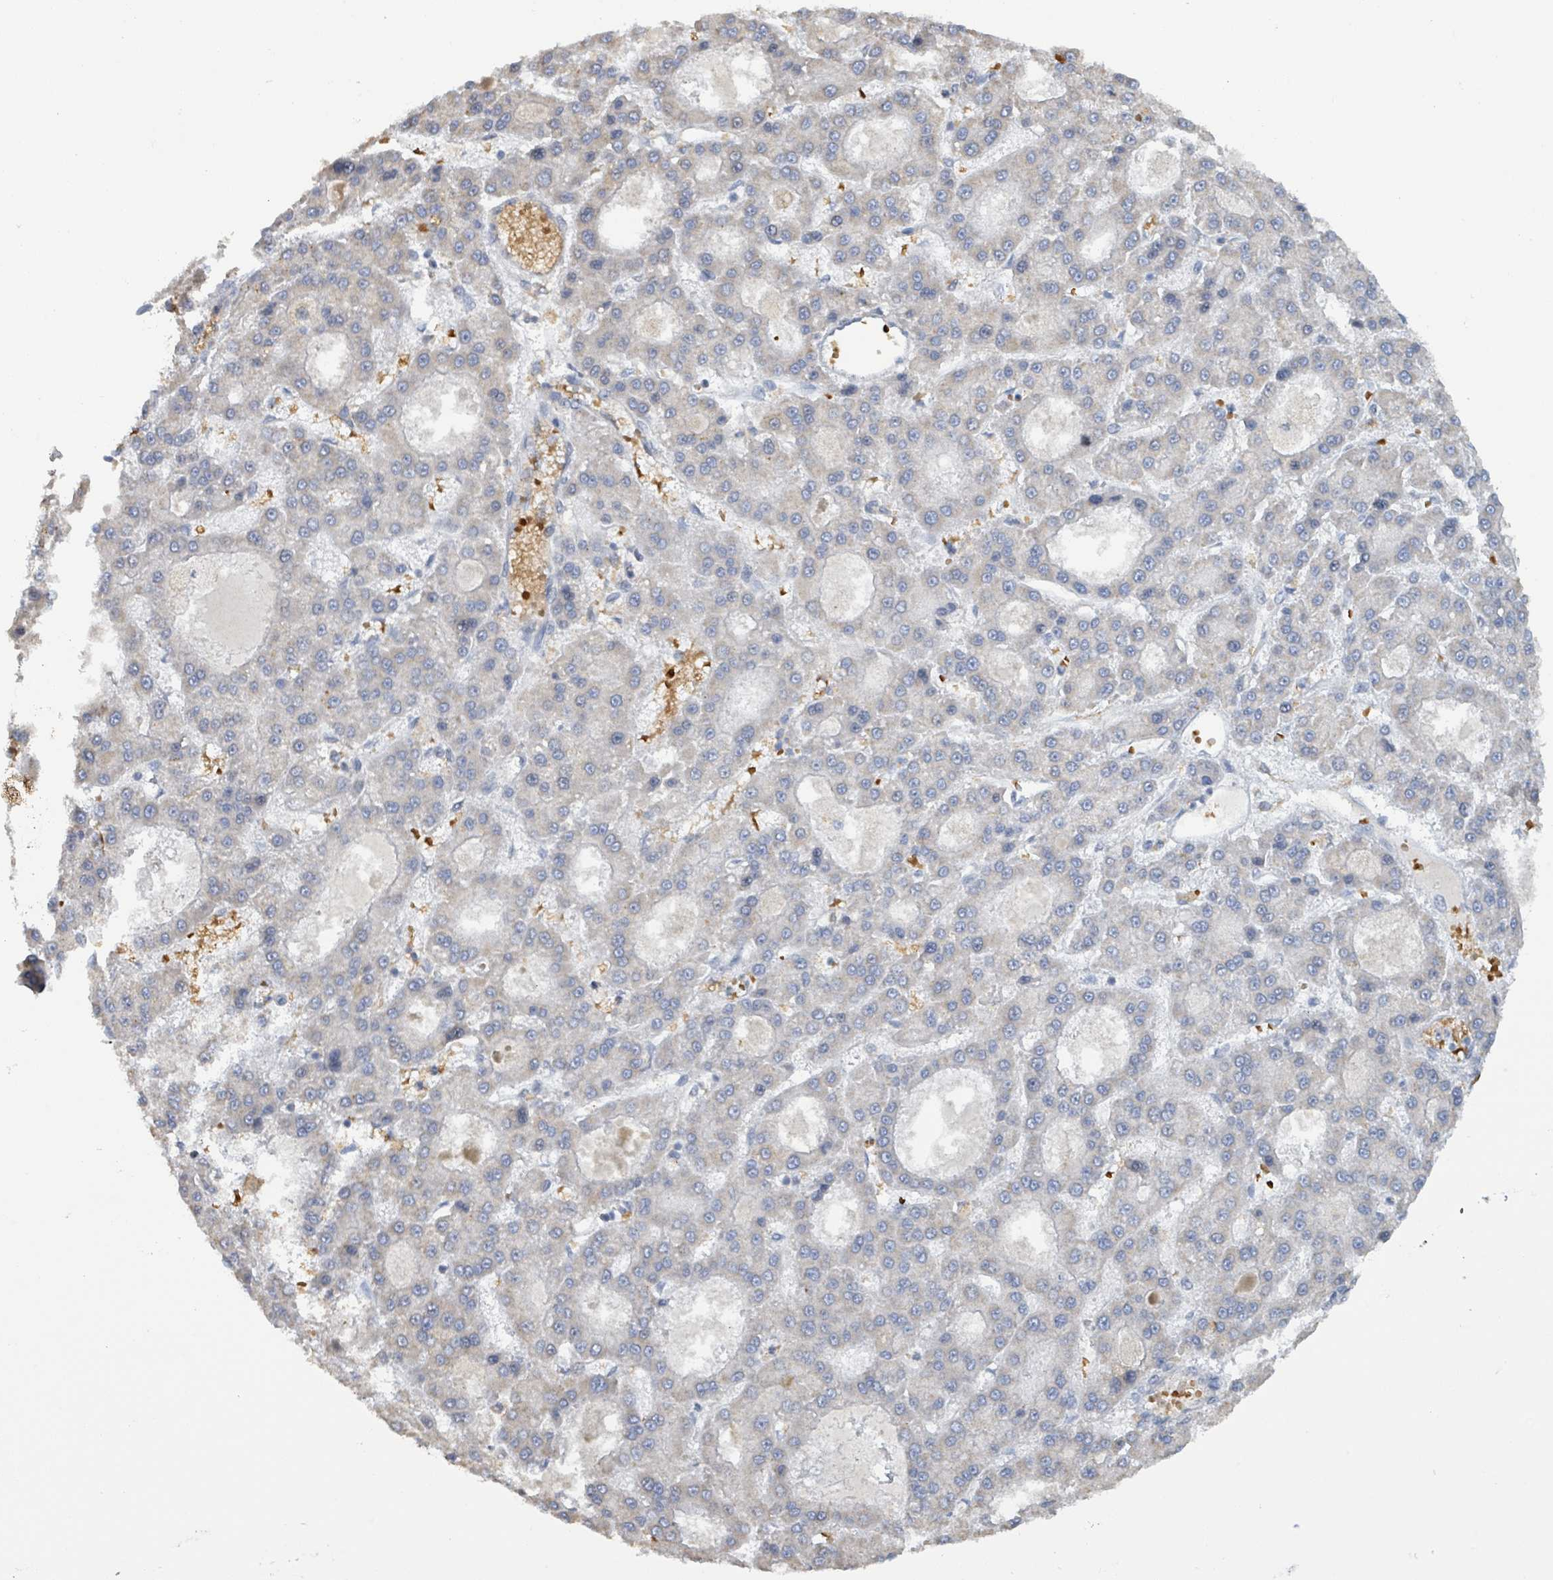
{"staining": {"intensity": "negative", "quantity": "none", "location": "none"}, "tissue": "liver cancer", "cell_type": "Tumor cells", "image_type": "cancer", "snomed": [{"axis": "morphology", "description": "Carcinoma, Hepatocellular, NOS"}, {"axis": "topography", "description": "Liver"}], "caption": "Human hepatocellular carcinoma (liver) stained for a protein using immunohistochemistry (IHC) reveals no positivity in tumor cells.", "gene": "SEBOX", "patient": {"sex": "male", "age": 70}}